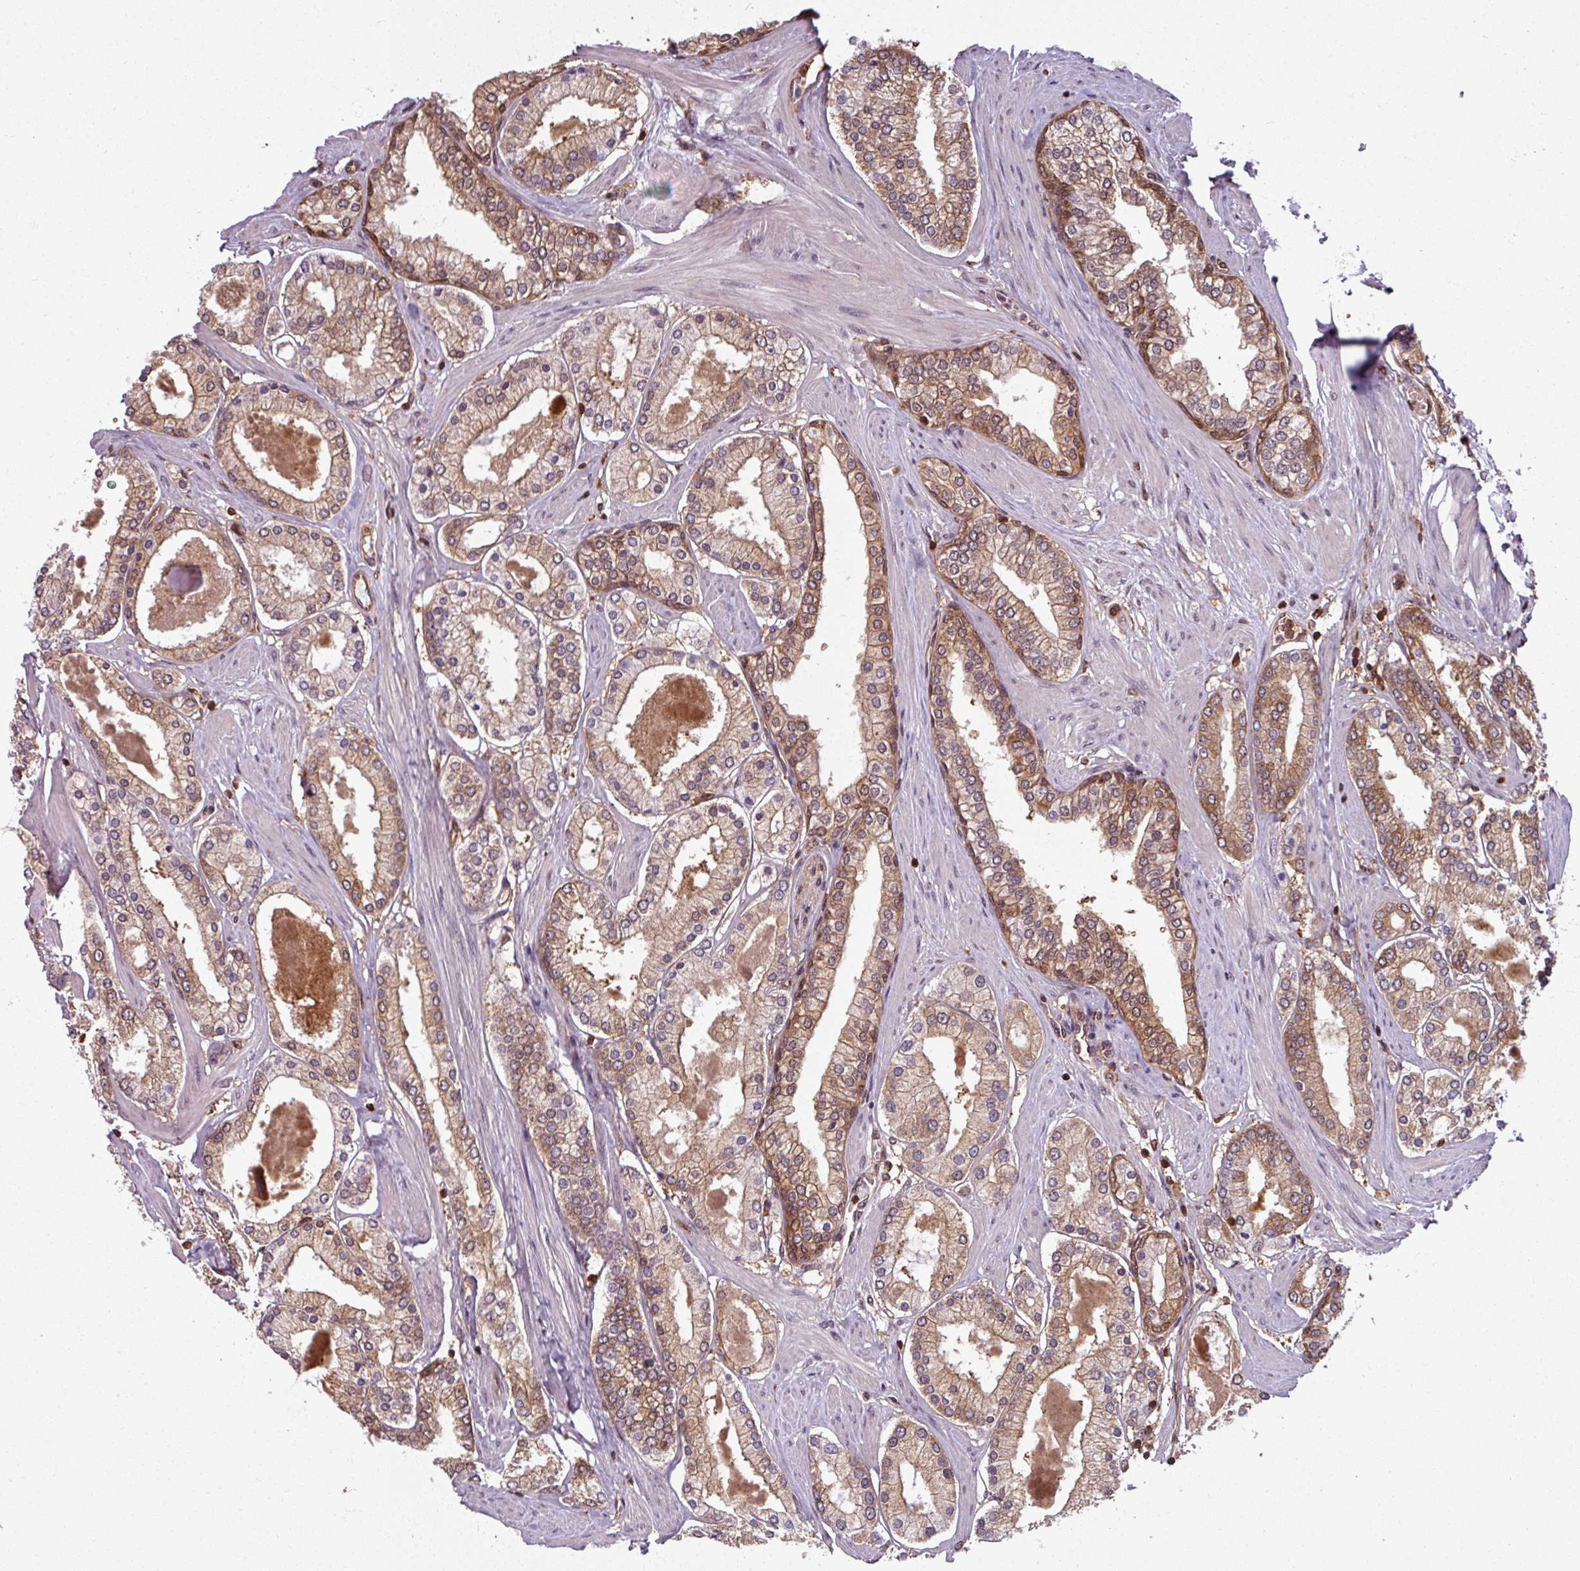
{"staining": {"intensity": "moderate", "quantity": ">75%", "location": "cytoplasmic/membranous"}, "tissue": "prostate cancer", "cell_type": "Tumor cells", "image_type": "cancer", "snomed": [{"axis": "morphology", "description": "Adenocarcinoma, Low grade"}, {"axis": "topography", "description": "Prostate"}], "caption": "A photomicrograph of low-grade adenocarcinoma (prostate) stained for a protein exhibits moderate cytoplasmic/membranous brown staining in tumor cells. (brown staining indicates protein expression, while blue staining denotes nuclei).", "gene": "KCTD11", "patient": {"sex": "male", "age": 42}}